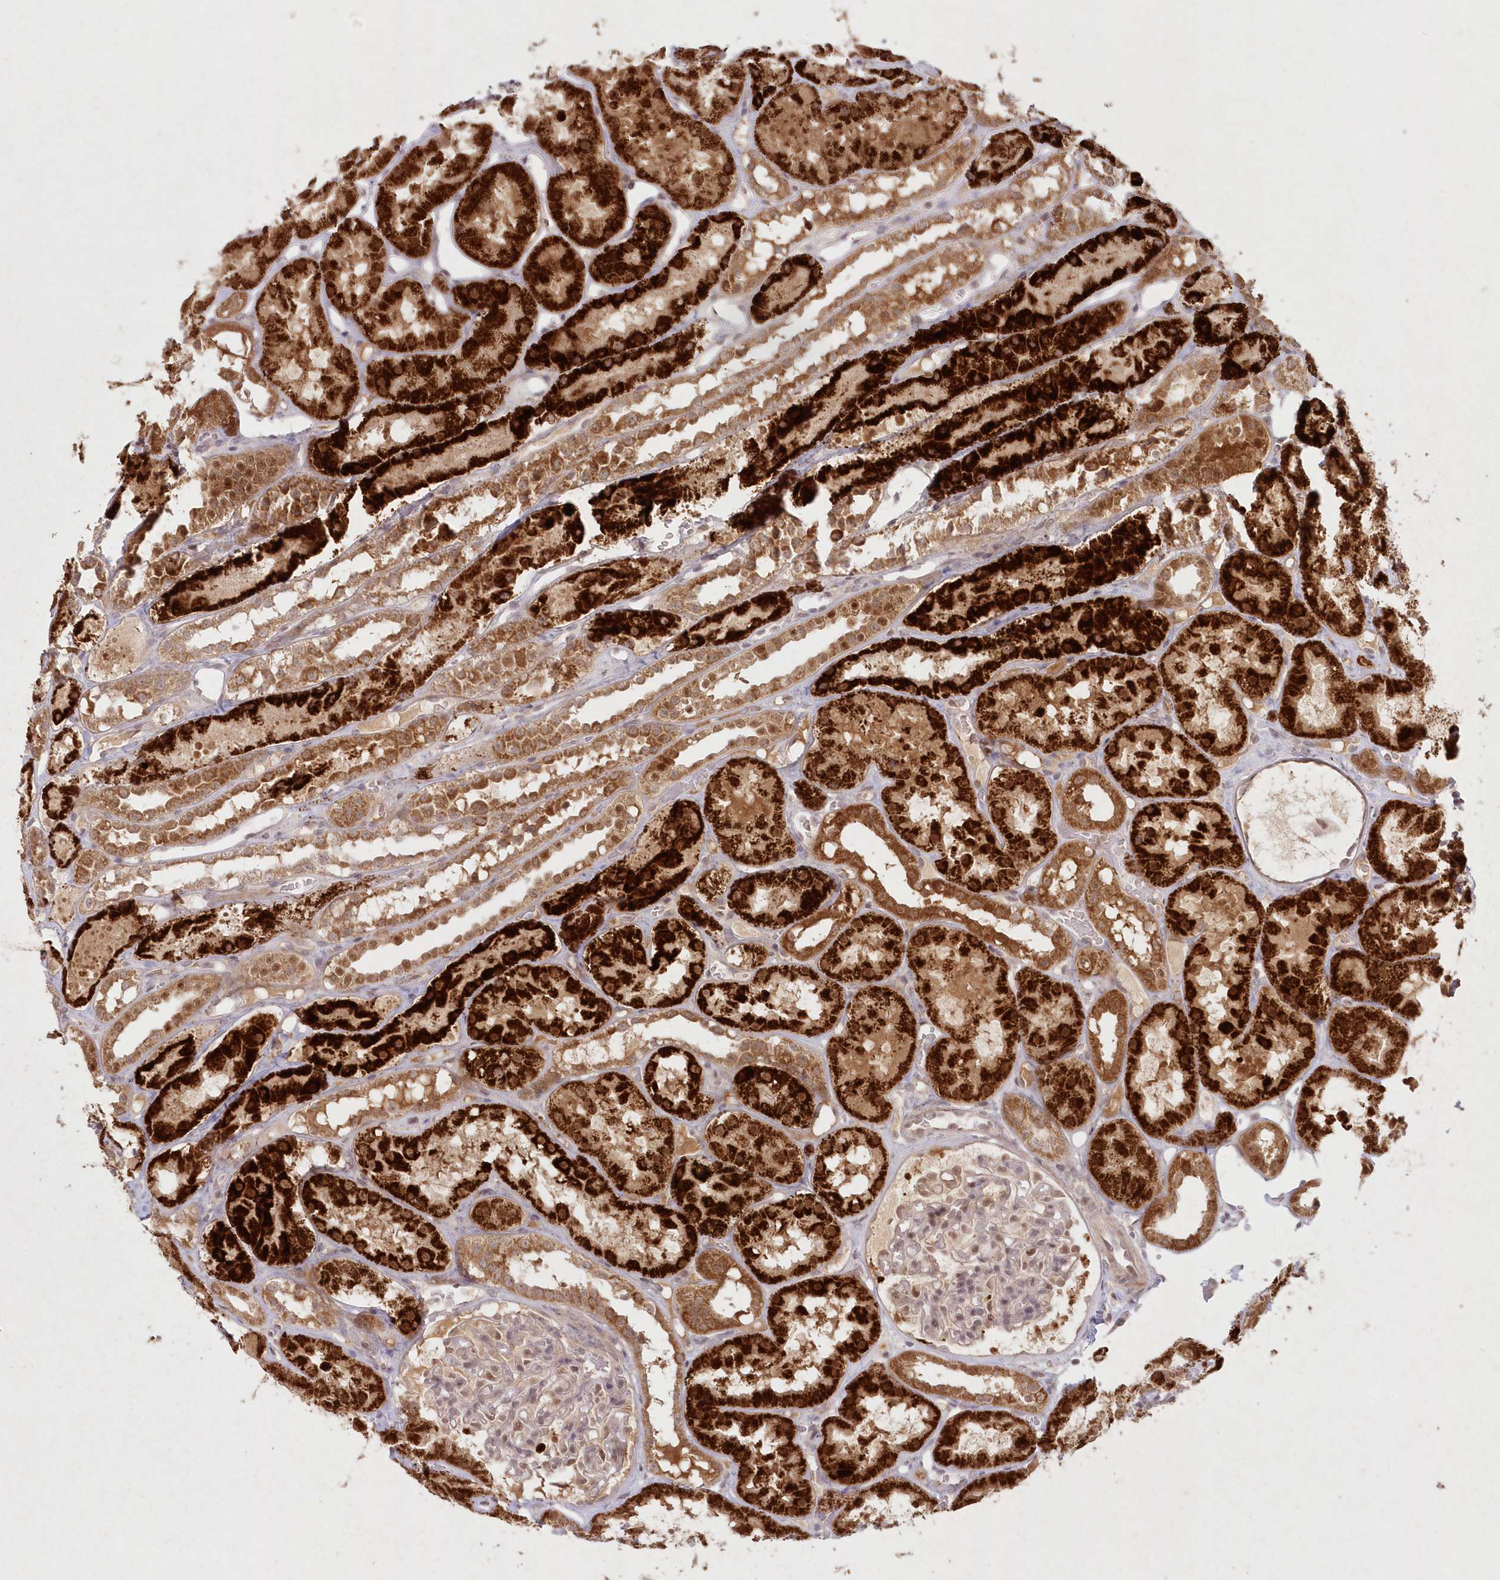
{"staining": {"intensity": "moderate", "quantity": "<25%", "location": "nuclear"}, "tissue": "kidney", "cell_type": "Cells in glomeruli", "image_type": "normal", "snomed": [{"axis": "morphology", "description": "Normal tissue, NOS"}, {"axis": "topography", "description": "Kidney"}], "caption": "About <25% of cells in glomeruli in benign human kidney show moderate nuclear protein expression as visualized by brown immunohistochemical staining.", "gene": "ASCC1", "patient": {"sex": "male", "age": 16}}